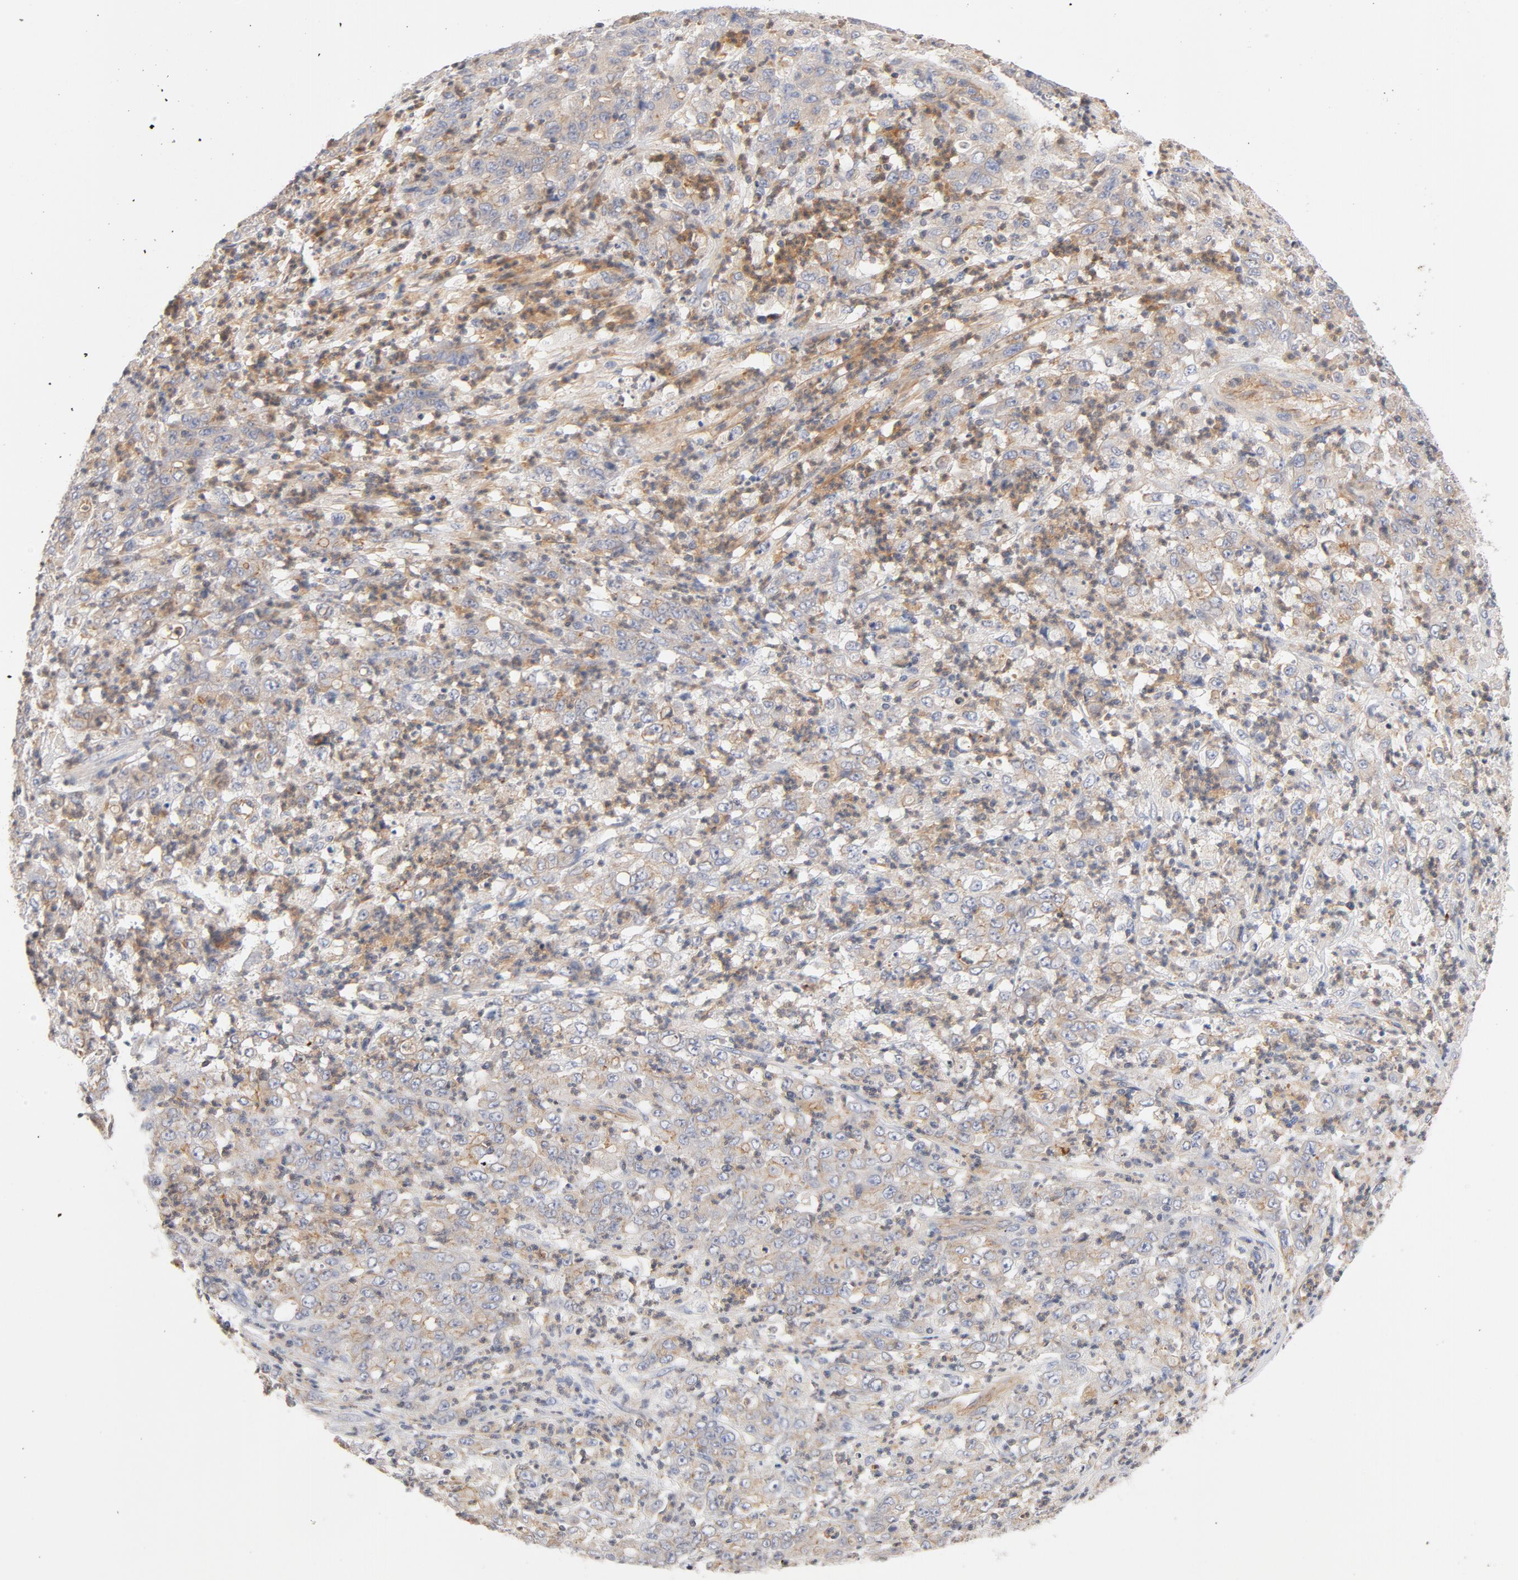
{"staining": {"intensity": "moderate", "quantity": ">75%", "location": "cytoplasmic/membranous"}, "tissue": "stomach cancer", "cell_type": "Tumor cells", "image_type": "cancer", "snomed": [{"axis": "morphology", "description": "Adenocarcinoma, NOS"}, {"axis": "topography", "description": "Stomach, lower"}], "caption": "Immunohistochemical staining of stomach cancer (adenocarcinoma) shows medium levels of moderate cytoplasmic/membranous positivity in approximately >75% of tumor cells. Using DAB (brown) and hematoxylin (blue) stains, captured at high magnification using brightfield microscopy.", "gene": "STRN3", "patient": {"sex": "female", "age": 71}}